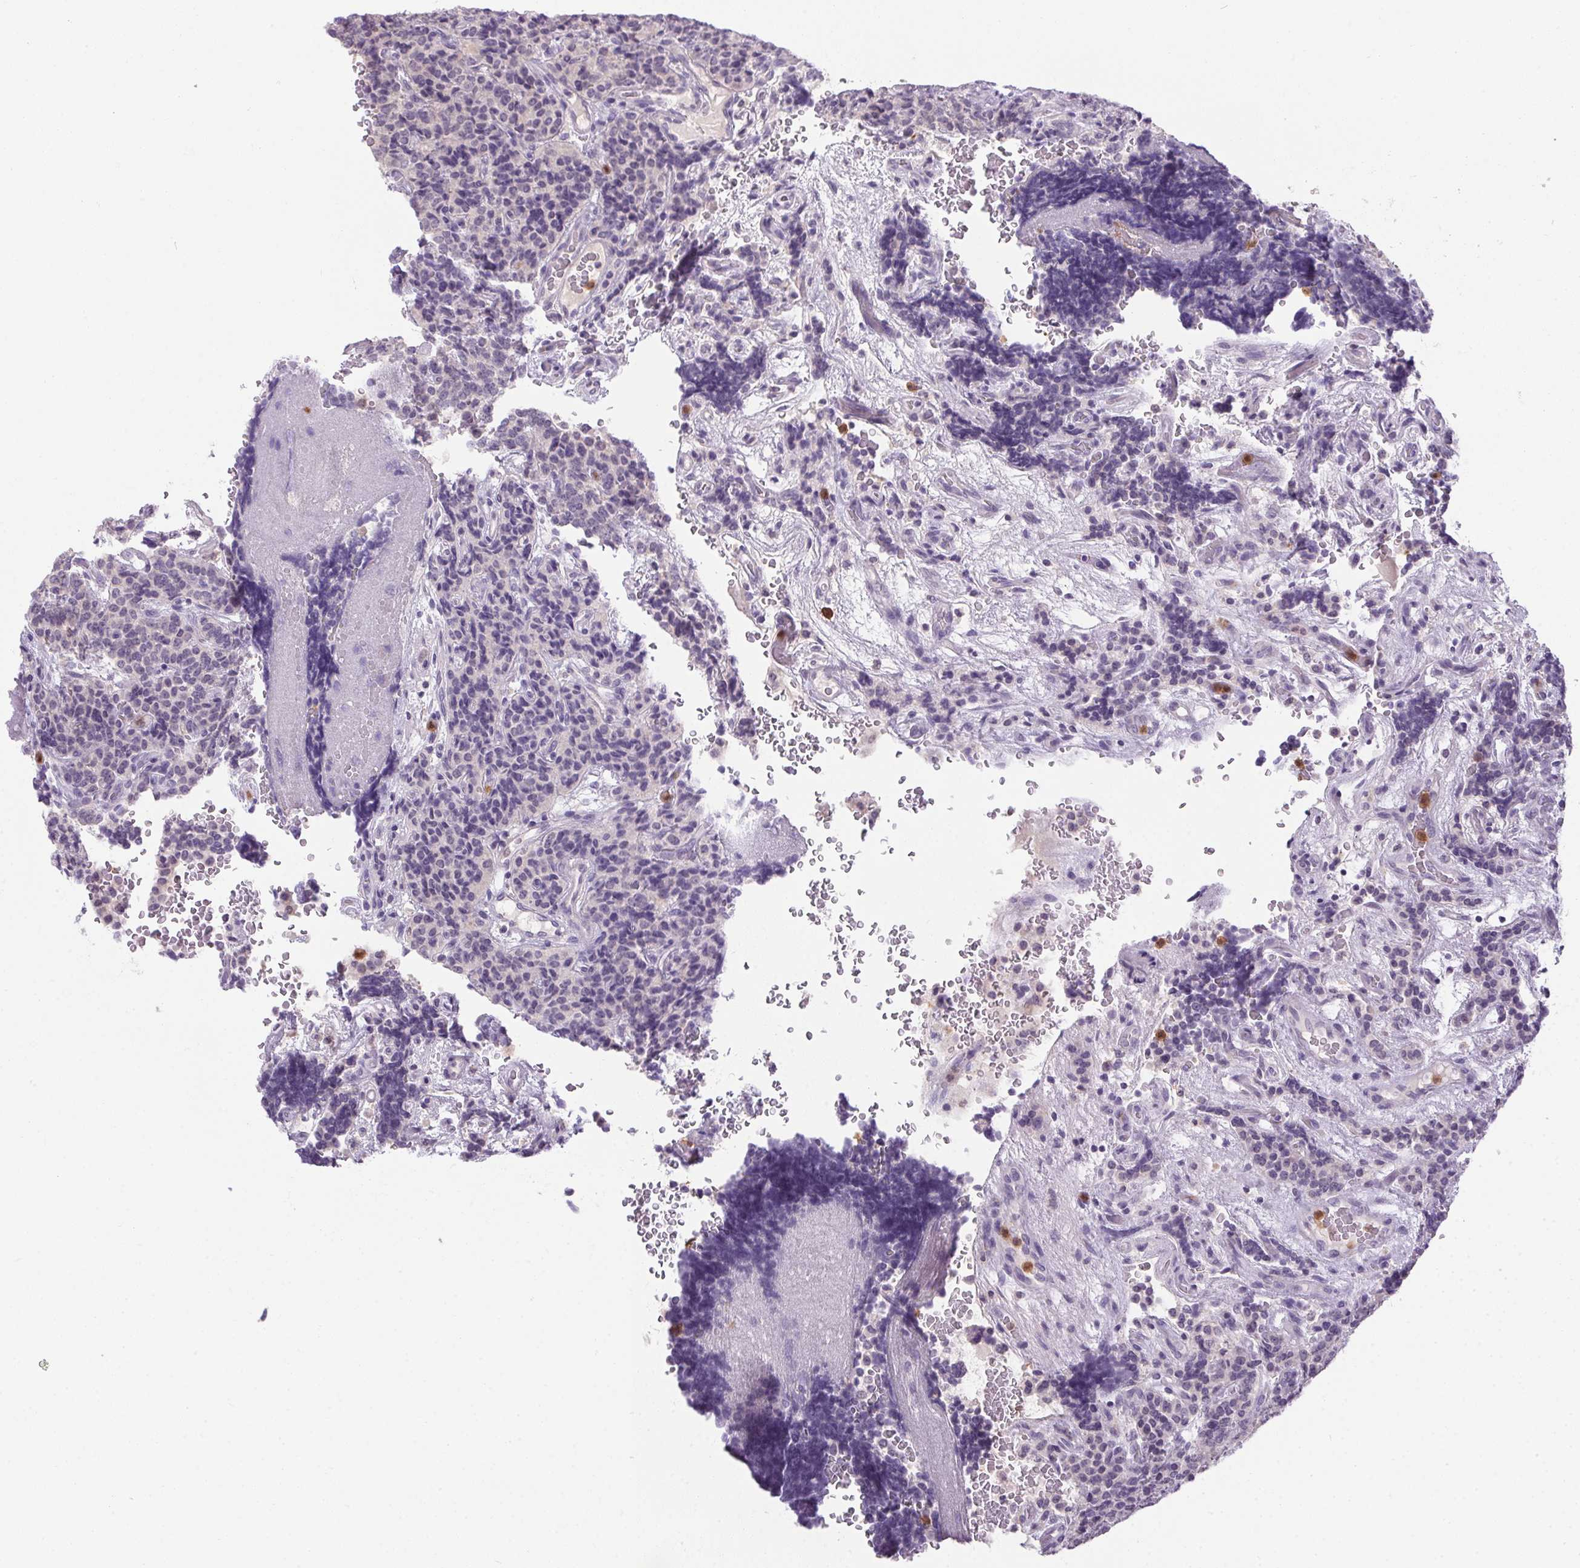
{"staining": {"intensity": "negative", "quantity": "none", "location": "none"}, "tissue": "carcinoid", "cell_type": "Tumor cells", "image_type": "cancer", "snomed": [{"axis": "morphology", "description": "Carcinoid, malignant, NOS"}, {"axis": "topography", "description": "Pancreas"}], "caption": "This is an immunohistochemistry histopathology image of carcinoid (malignant). There is no positivity in tumor cells.", "gene": "DNAJC5G", "patient": {"sex": "male", "age": 36}}